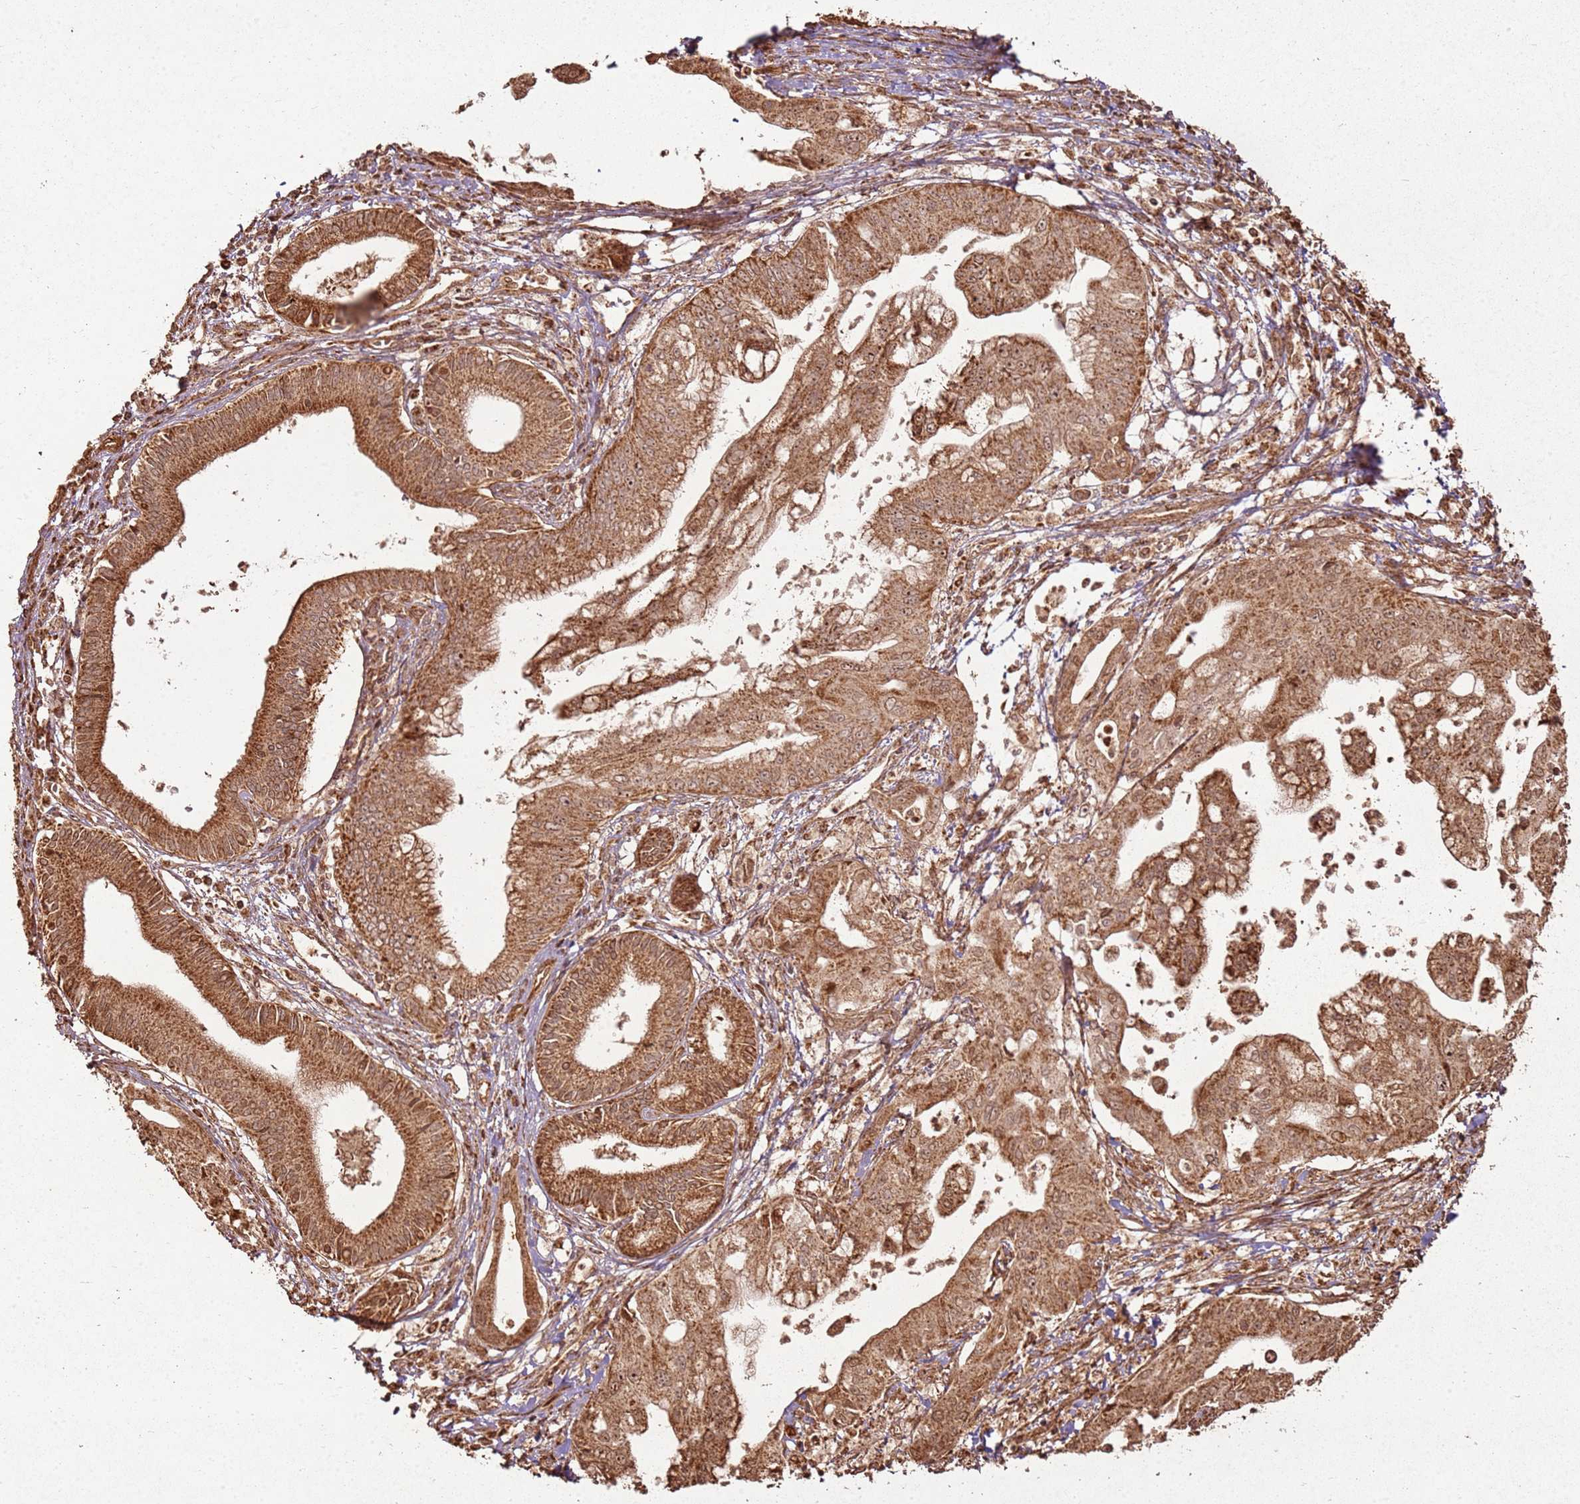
{"staining": {"intensity": "moderate", "quantity": ">75%", "location": "cytoplasmic/membranous,nuclear"}, "tissue": "pancreatic cancer", "cell_type": "Tumor cells", "image_type": "cancer", "snomed": [{"axis": "morphology", "description": "Adenocarcinoma, NOS"}, {"axis": "topography", "description": "Pancreas"}], "caption": "Tumor cells show medium levels of moderate cytoplasmic/membranous and nuclear expression in approximately >75% of cells in human pancreatic adenocarcinoma.", "gene": "MRPS6", "patient": {"sex": "male", "age": 46}}